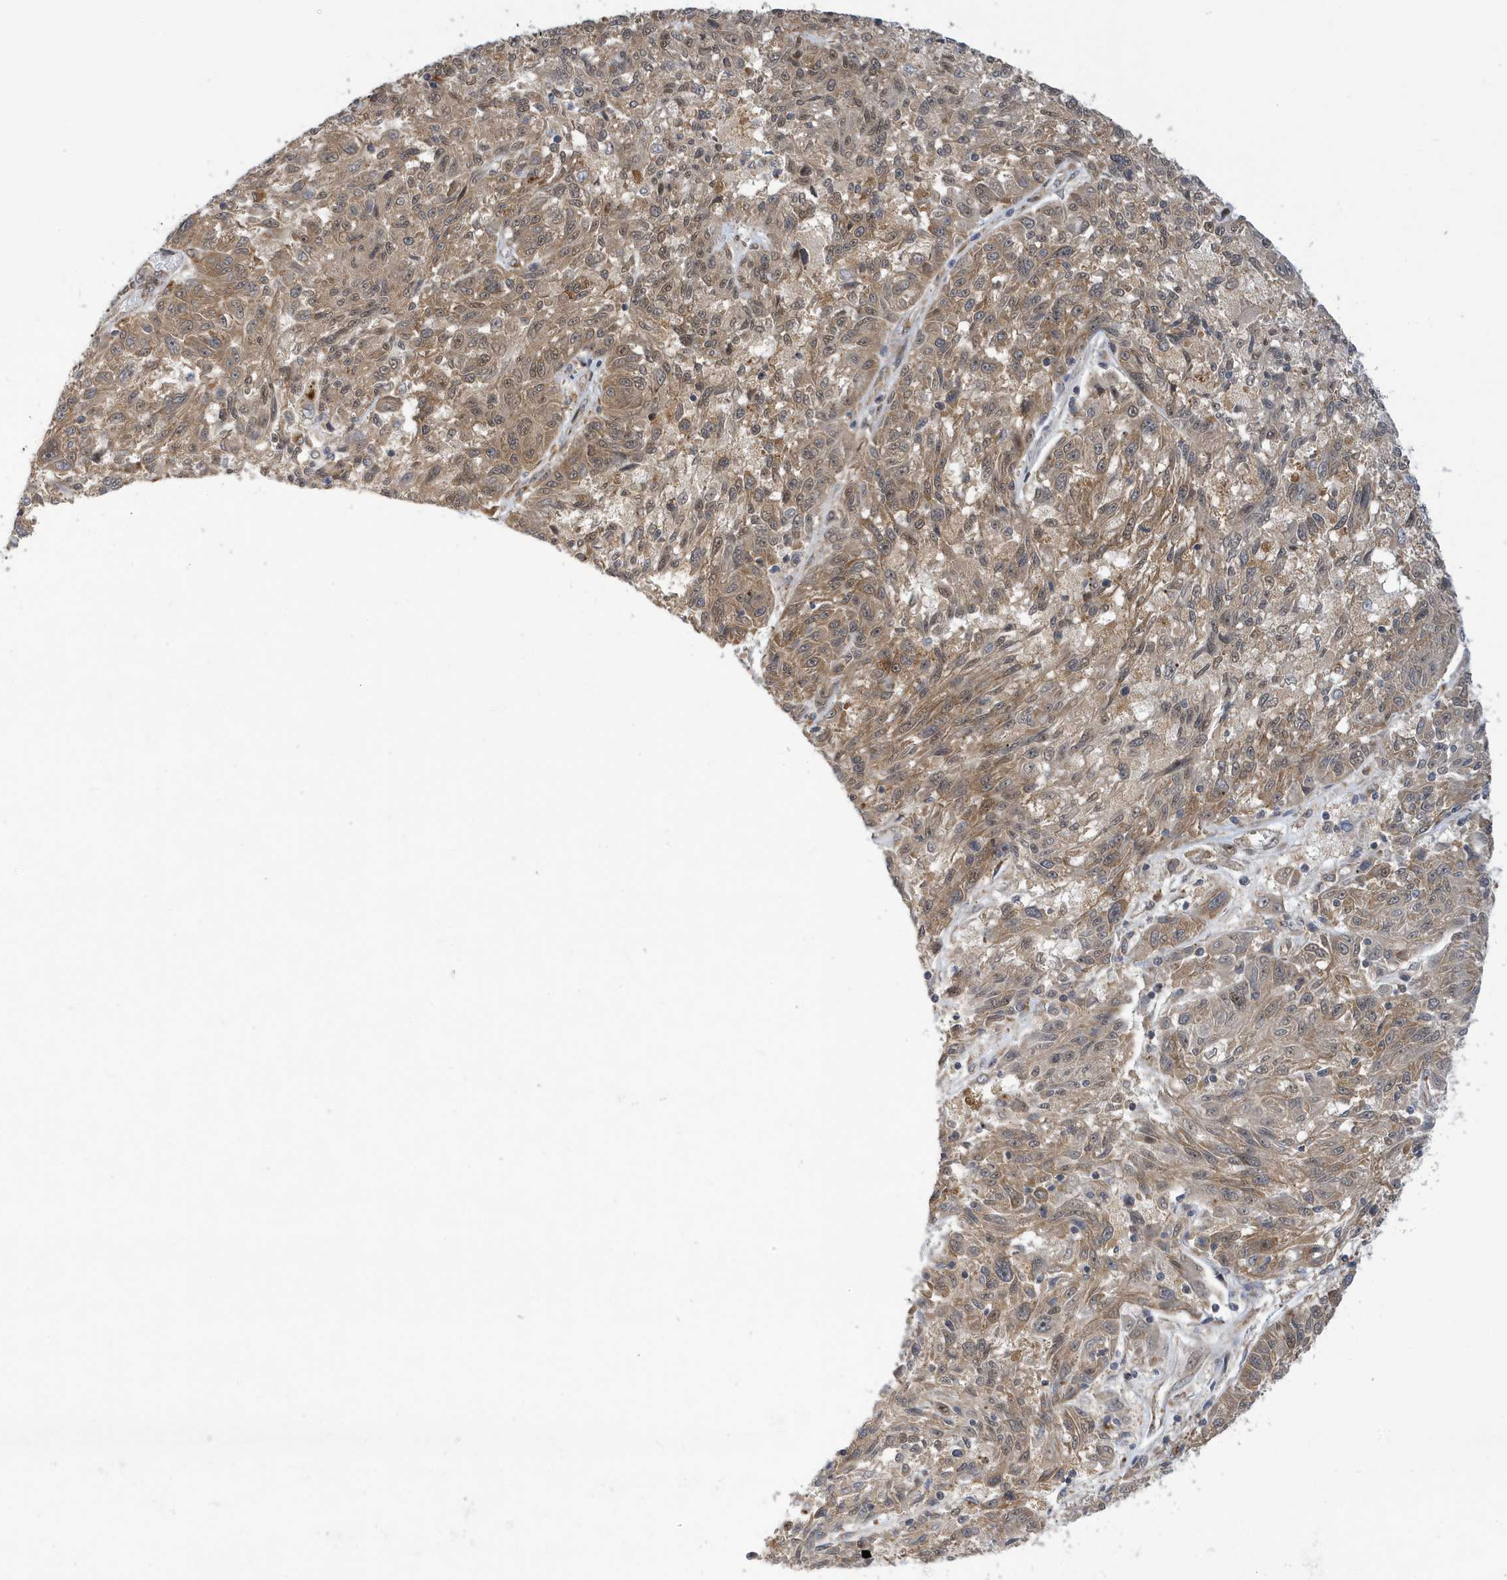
{"staining": {"intensity": "moderate", "quantity": ">75%", "location": "cytoplasmic/membranous,nuclear"}, "tissue": "melanoma", "cell_type": "Tumor cells", "image_type": "cancer", "snomed": [{"axis": "morphology", "description": "Malignant melanoma, NOS"}, {"axis": "topography", "description": "Skin"}], "caption": "Immunohistochemistry (IHC) histopathology image of neoplastic tissue: melanoma stained using immunohistochemistry reveals medium levels of moderate protein expression localized specifically in the cytoplasmic/membranous and nuclear of tumor cells, appearing as a cytoplasmic/membranous and nuclear brown color.", "gene": "ZNF507", "patient": {"sex": "male", "age": 53}}